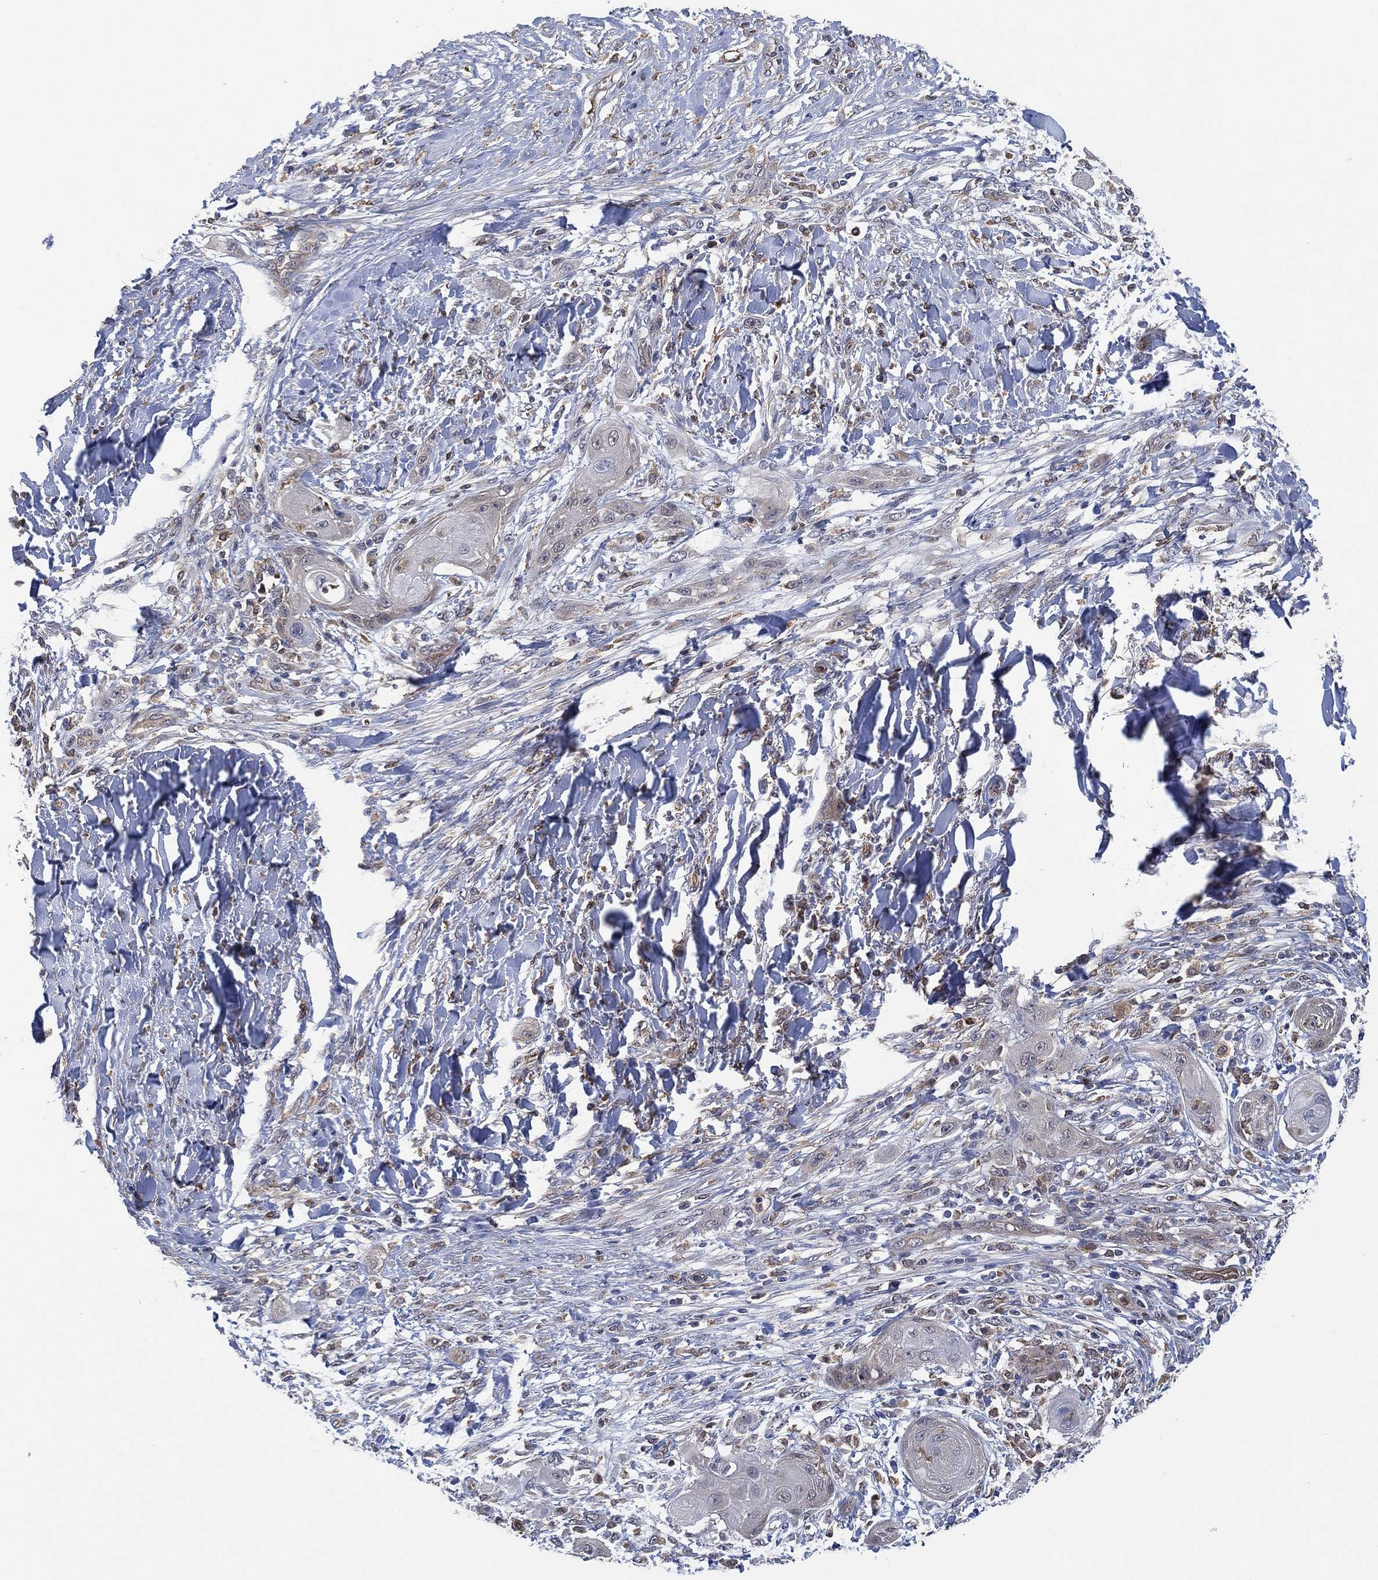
{"staining": {"intensity": "negative", "quantity": "none", "location": "none"}, "tissue": "skin cancer", "cell_type": "Tumor cells", "image_type": "cancer", "snomed": [{"axis": "morphology", "description": "Squamous cell carcinoma, NOS"}, {"axis": "topography", "description": "Skin"}], "caption": "Histopathology image shows no protein staining in tumor cells of skin cancer (squamous cell carcinoma) tissue.", "gene": "FES", "patient": {"sex": "male", "age": 62}}